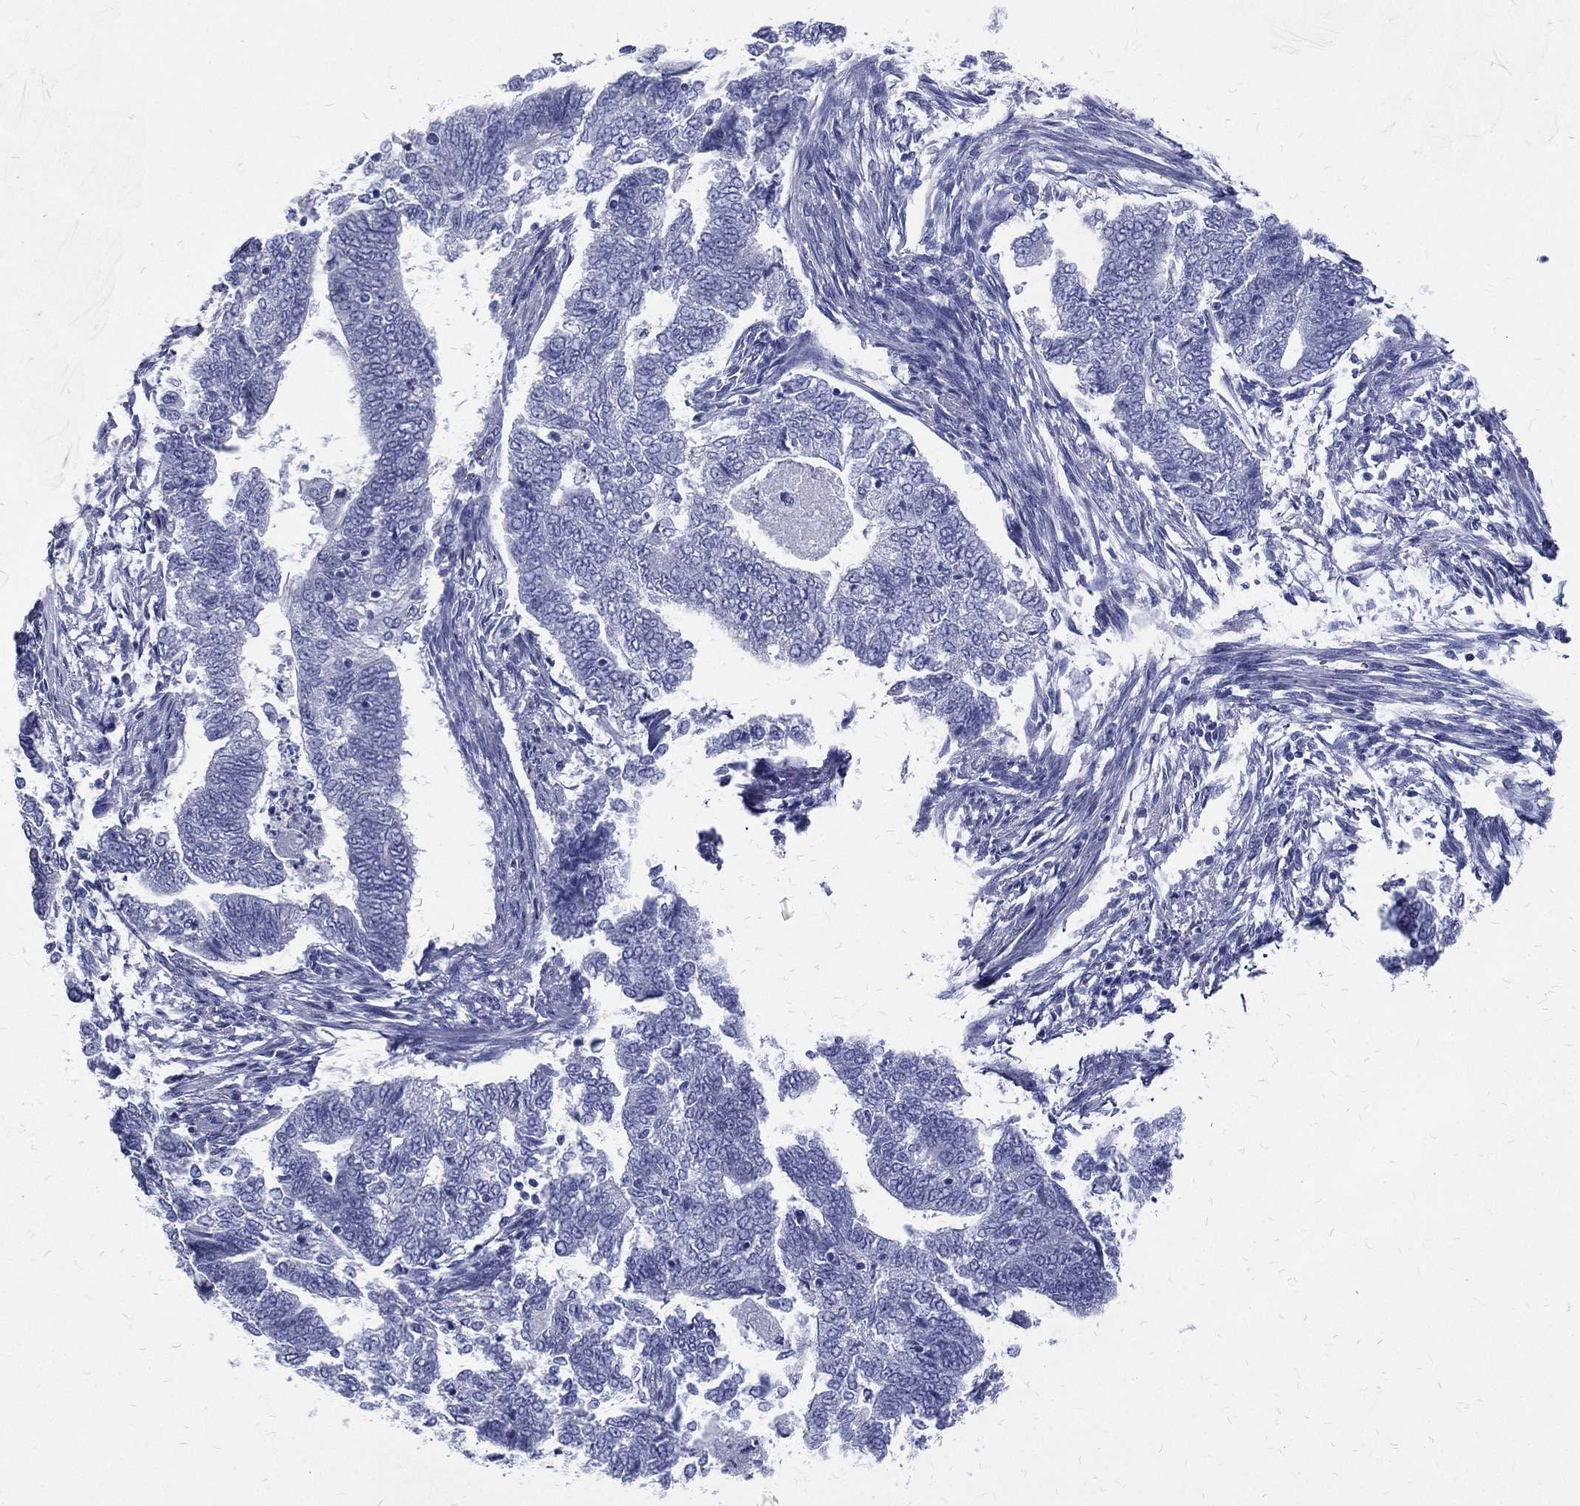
{"staining": {"intensity": "negative", "quantity": "none", "location": "none"}, "tissue": "endometrial cancer", "cell_type": "Tumor cells", "image_type": "cancer", "snomed": [{"axis": "morphology", "description": "Adenocarcinoma, NOS"}, {"axis": "topography", "description": "Endometrium"}], "caption": "This is an immunohistochemistry histopathology image of adenocarcinoma (endometrial). There is no expression in tumor cells.", "gene": "RSPH4A", "patient": {"sex": "female", "age": 65}}